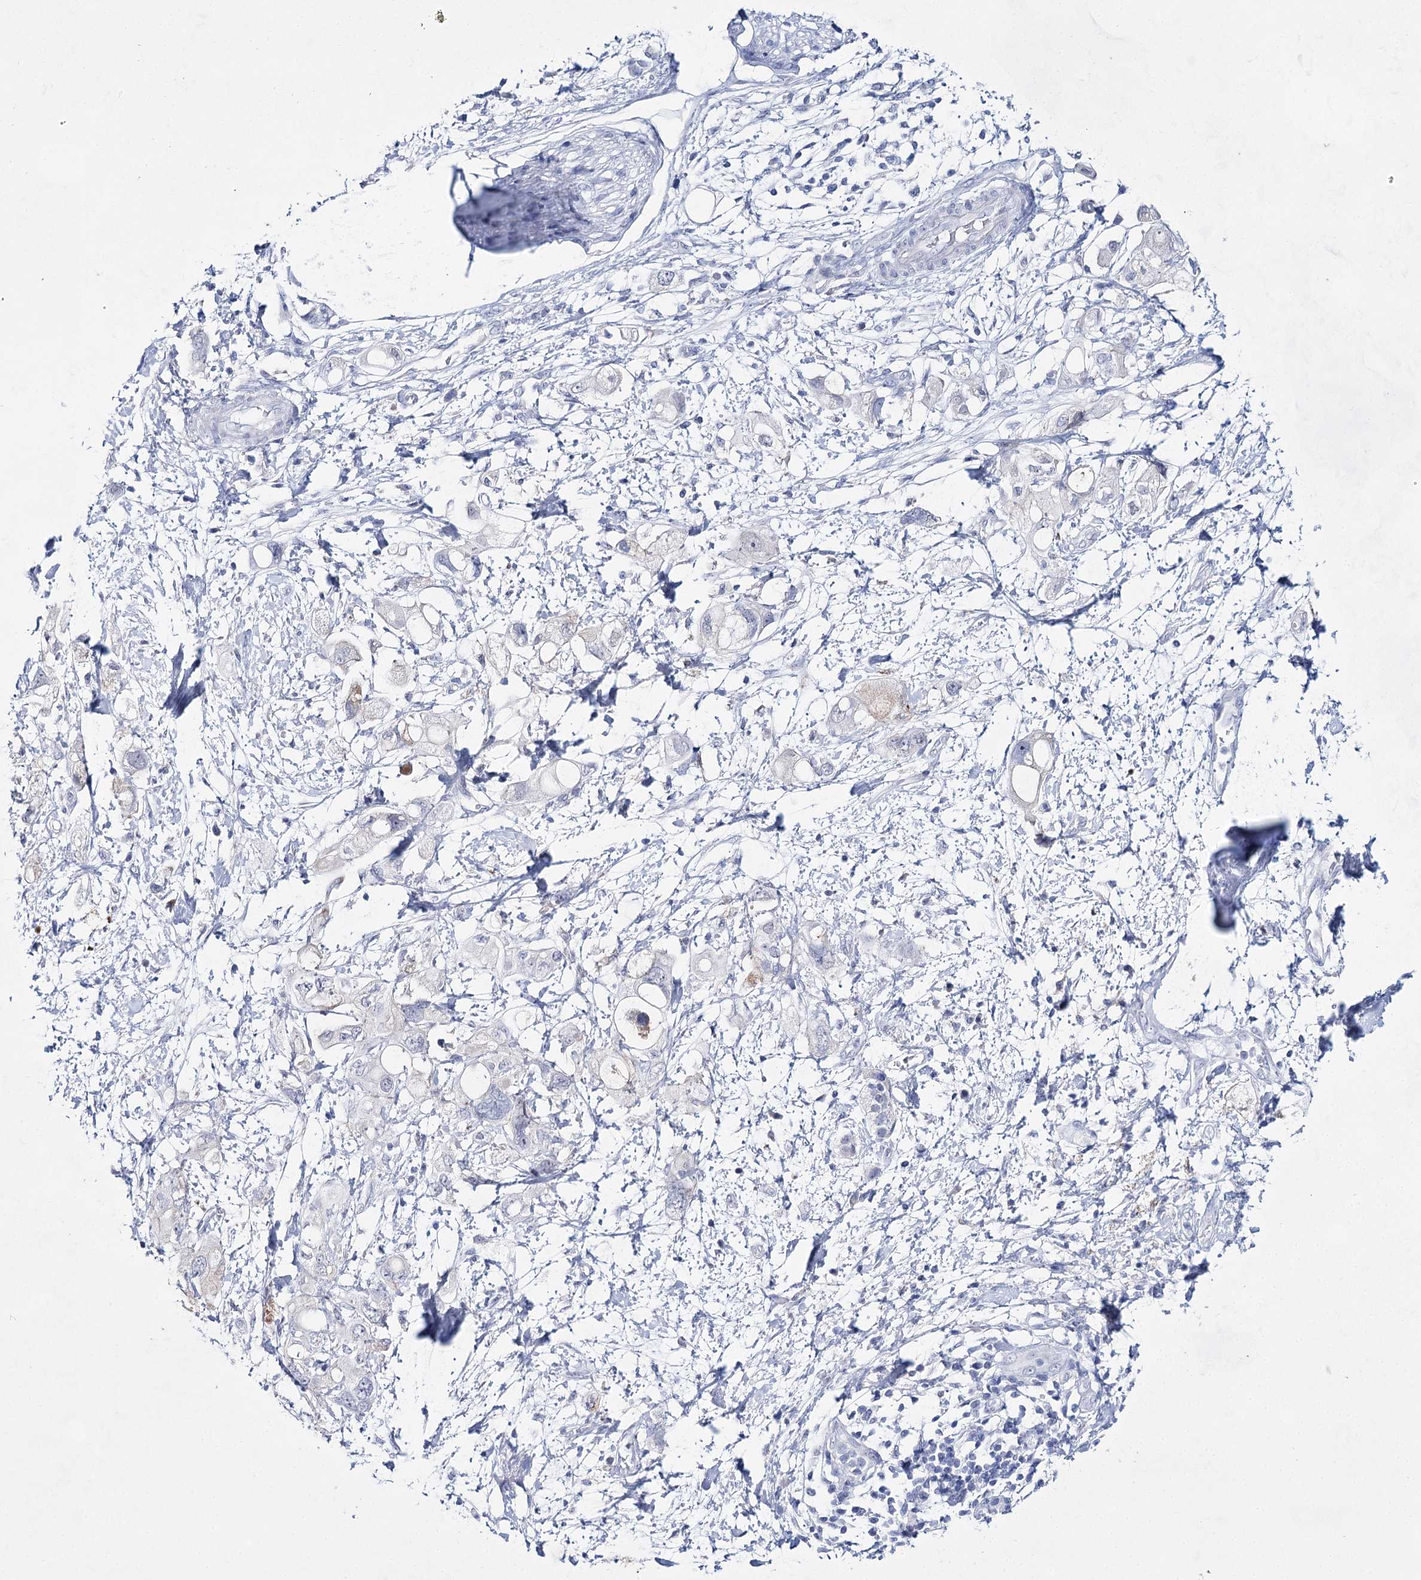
{"staining": {"intensity": "negative", "quantity": "none", "location": "none"}, "tissue": "pancreatic cancer", "cell_type": "Tumor cells", "image_type": "cancer", "snomed": [{"axis": "morphology", "description": "Adenocarcinoma, NOS"}, {"axis": "topography", "description": "Pancreas"}], "caption": "Immunohistochemistry (IHC) photomicrograph of adenocarcinoma (pancreatic) stained for a protein (brown), which exhibits no expression in tumor cells.", "gene": "BPHL", "patient": {"sex": "female", "age": 56}}